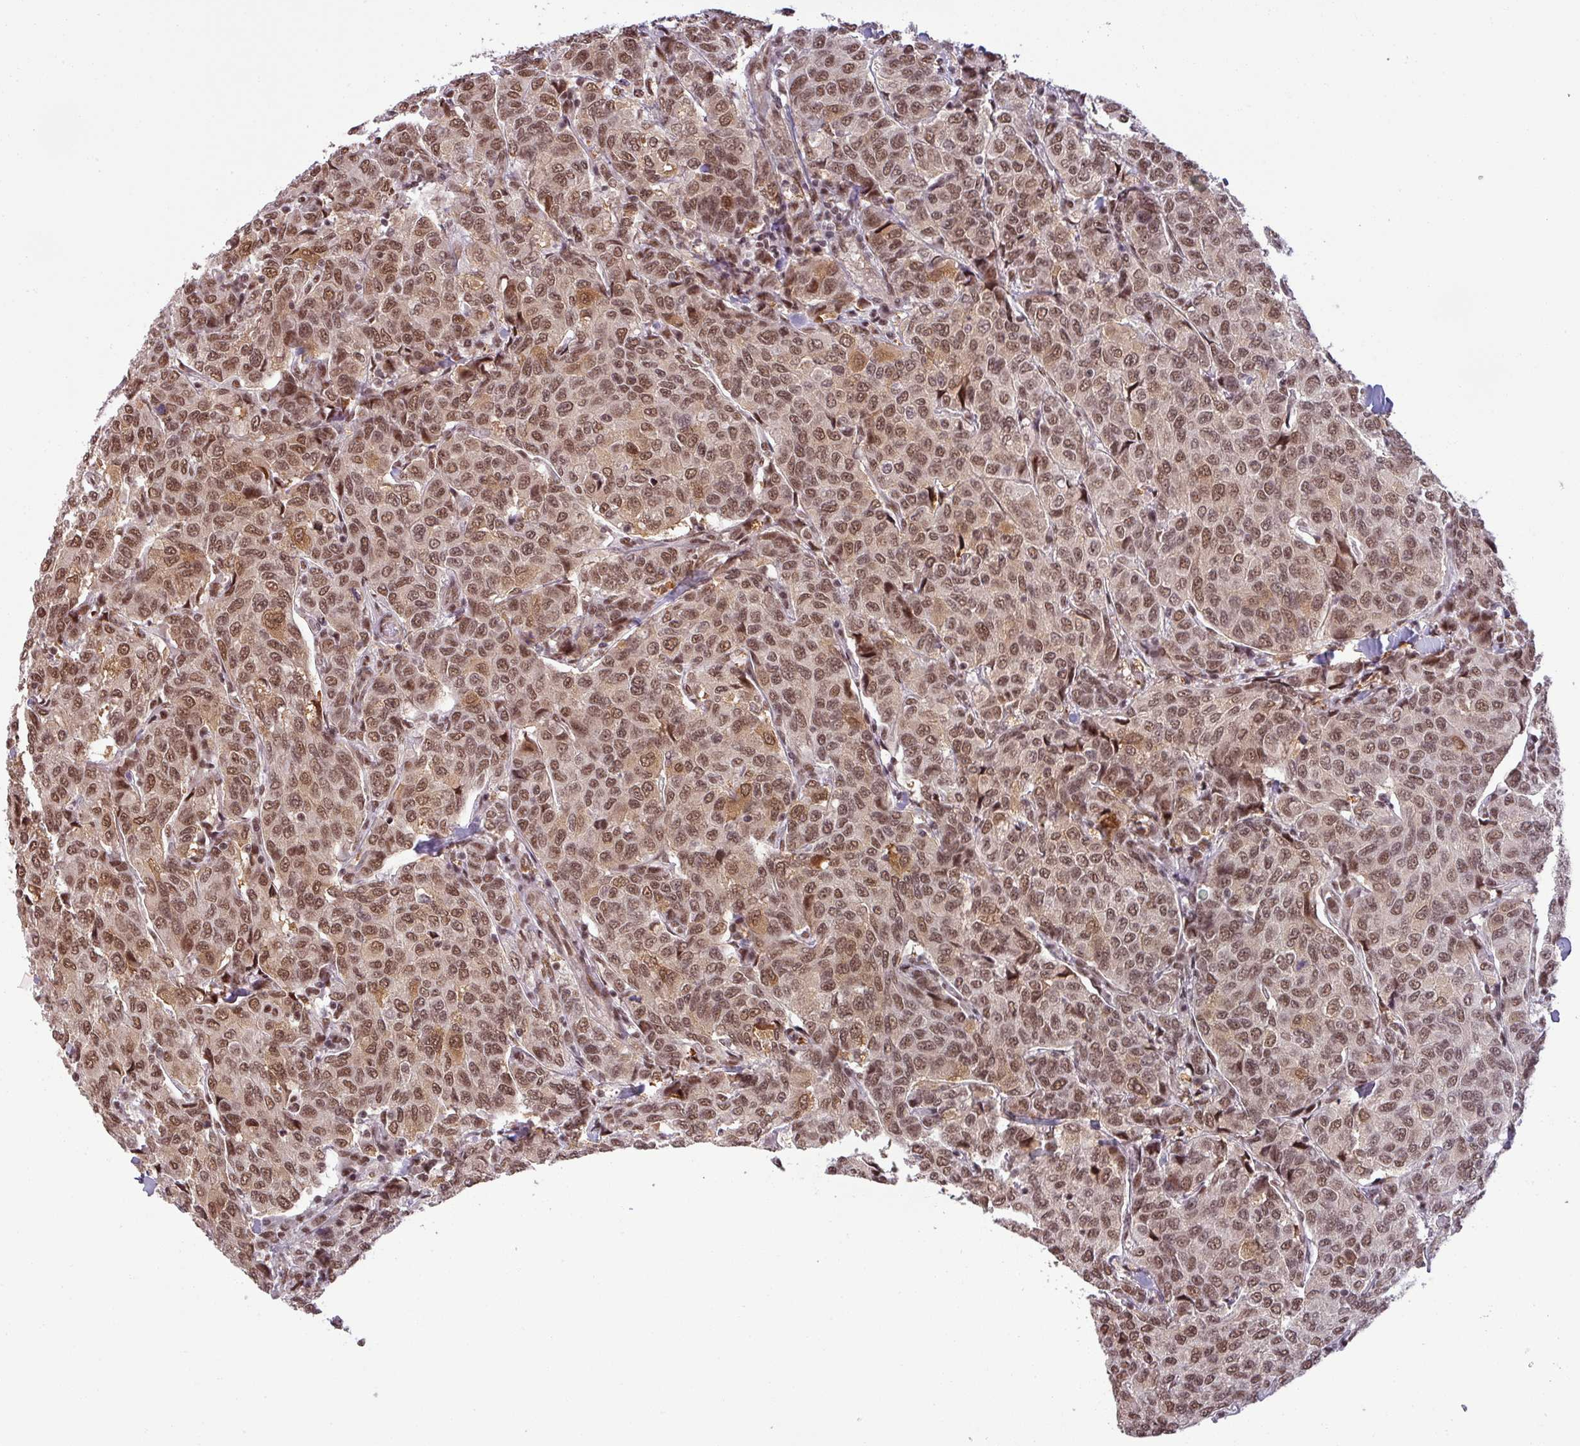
{"staining": {"intensity": "moderate", "quantity": ">75%", "location": "cytoplasmic/membranous,nuclear"}, "tissue": "breast cancer", "cell_type": "Tumor cells", "image_type": "cancer", "snomed": [{"axis": "morphology", "description": "Duct carcinoma"}, {"axis": "topography", "description": "Breast"}], "caption": "Immunohistochemistry photomicrograph of human breast intraductal carcinoma stained for a protein (brown), which exhibits medium levels of moderate cytoplasmic/membranous and nuclear staining in approximately >75% of tumor cells.", "gene": "PTPN20", "patient": {"sex": "female", "age": 55}}